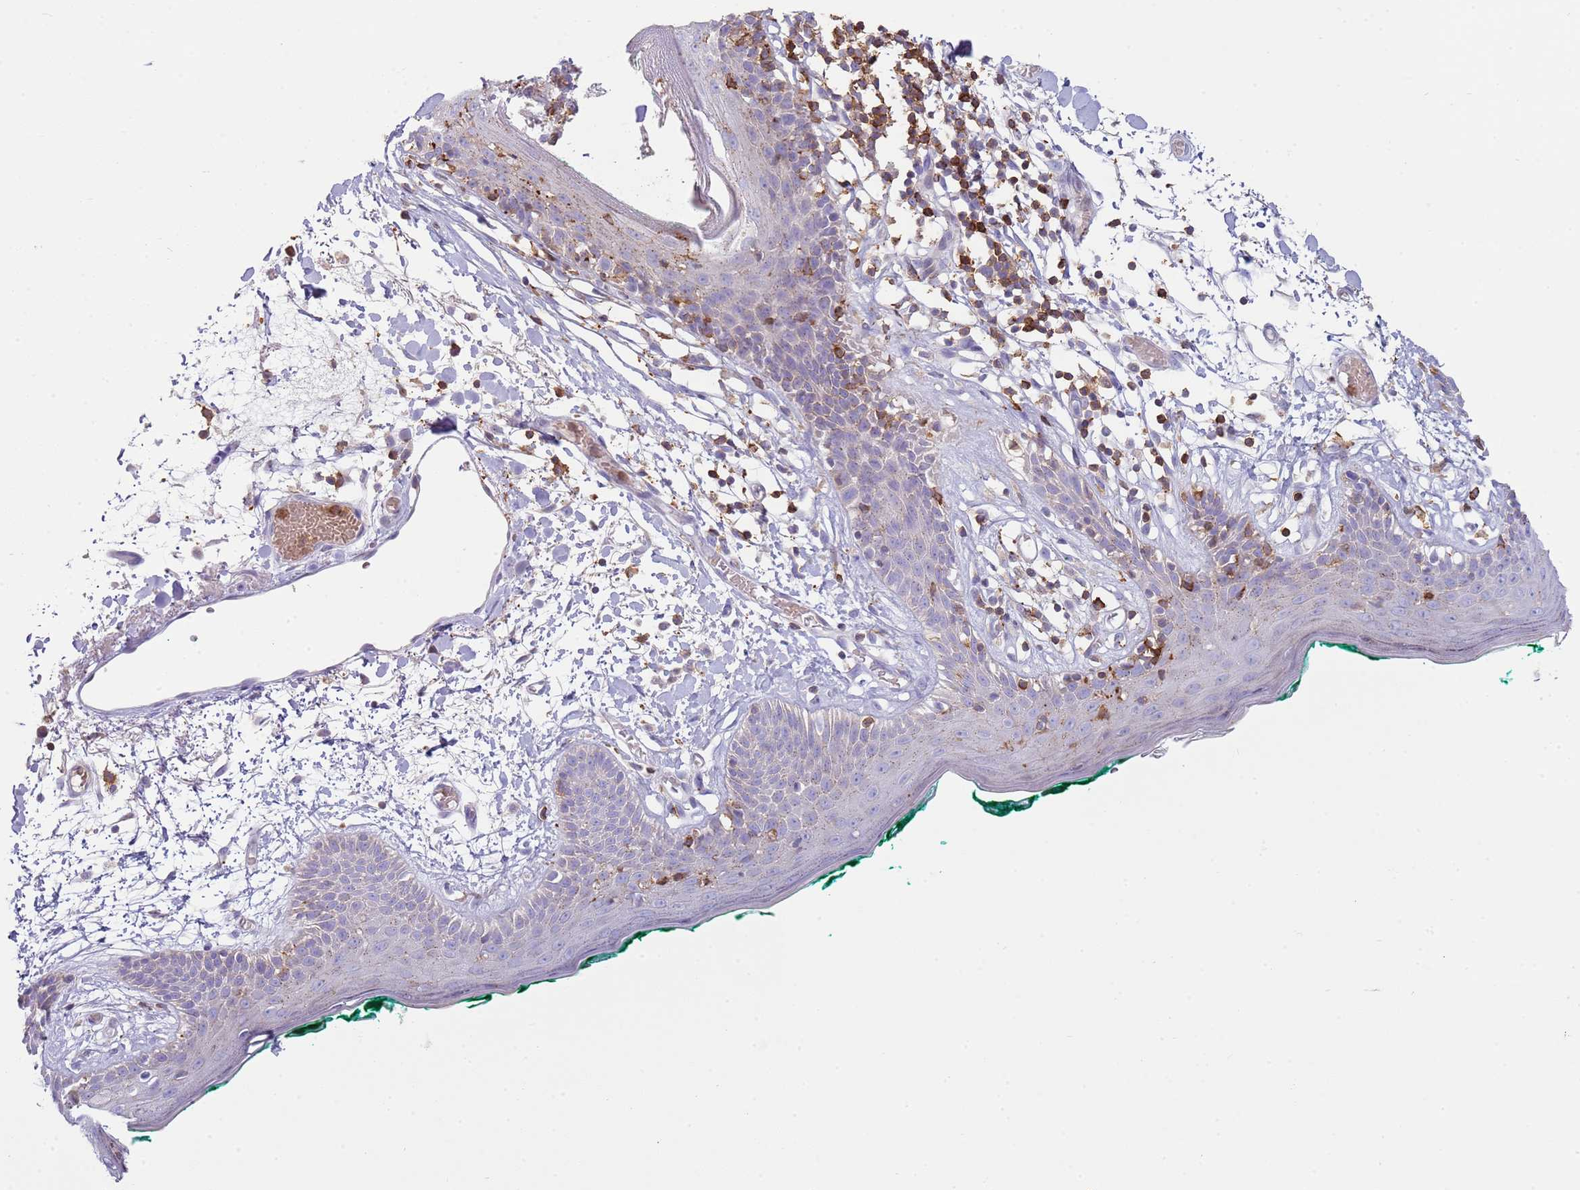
{"staining": {"intensity": "weak", "quantity": ">75%", "location": "cytoplasmic/membranous"}, "tissue": "skin", "cell_type": "Fibroblasts", "image_type": "normal", "snomed": [{"axis": "morphology", "description": "Normal tissue, NOS"}, {"axis": "topography", "description": "Skin"}], "caption": "Fibroblasts show weak cytoplasmic/membranous positivity in approximately >75% of cells in benign skin.", "gene": "TTPAL", "patient": {"sex": "male", "age": 79}}